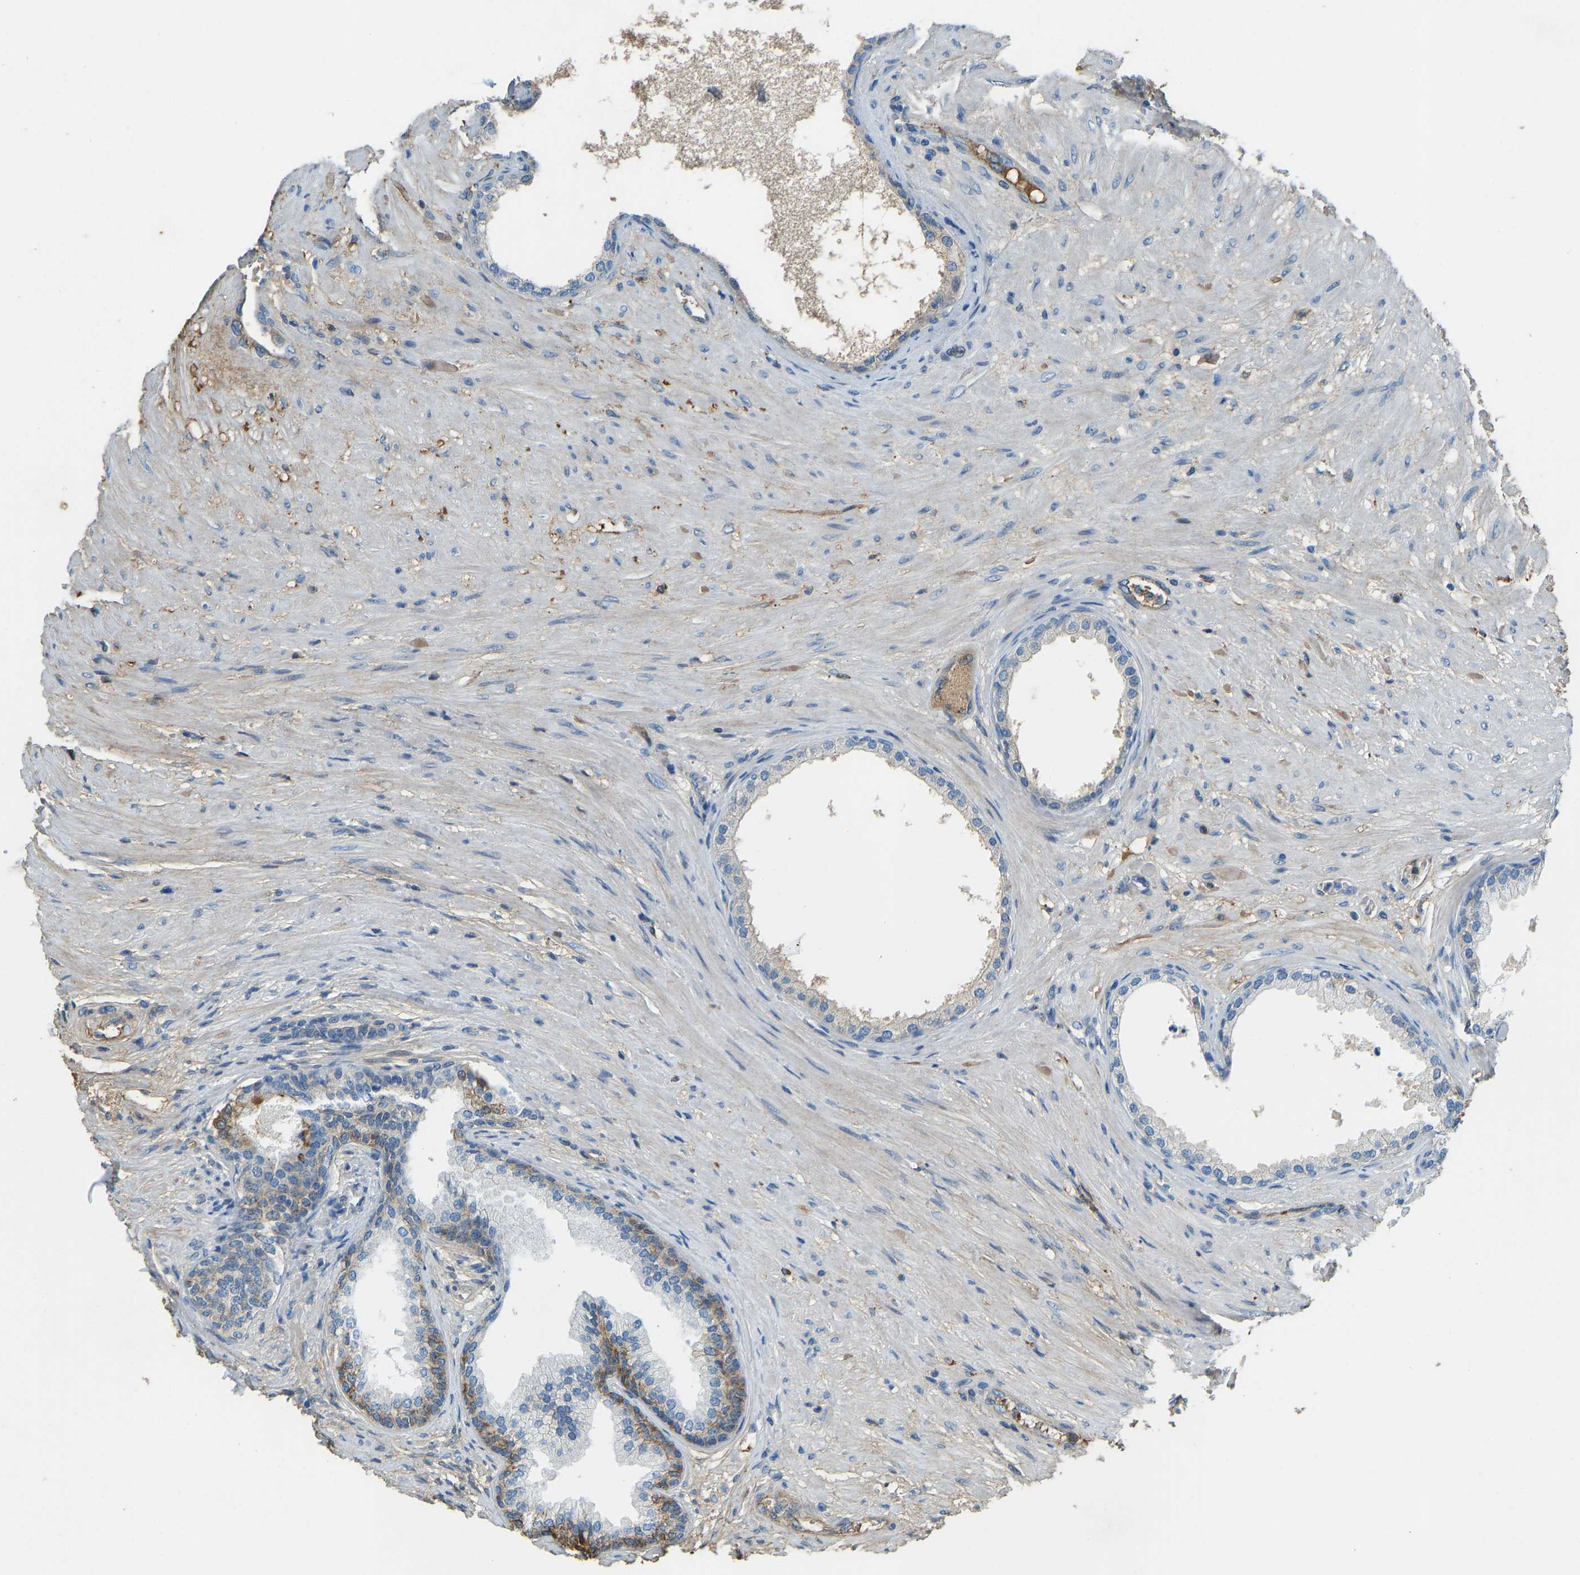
{"staining": {"intensity": "negative", "quantity": "none", "location": "none"}, "tissue": "prostate", "cell_type": "Glandular cells", "image_type": "normal", "snomed": [{"axis": "morphology", "description": "Normal tissue, NOS"}, {"axis": "topography", "description": "Prostate"}], "caption": "The histopathology image displays no significant positivity in glandular cells of prostate.", "gene": "THBS4", "patient": {"sex": "male", "age": 76}}